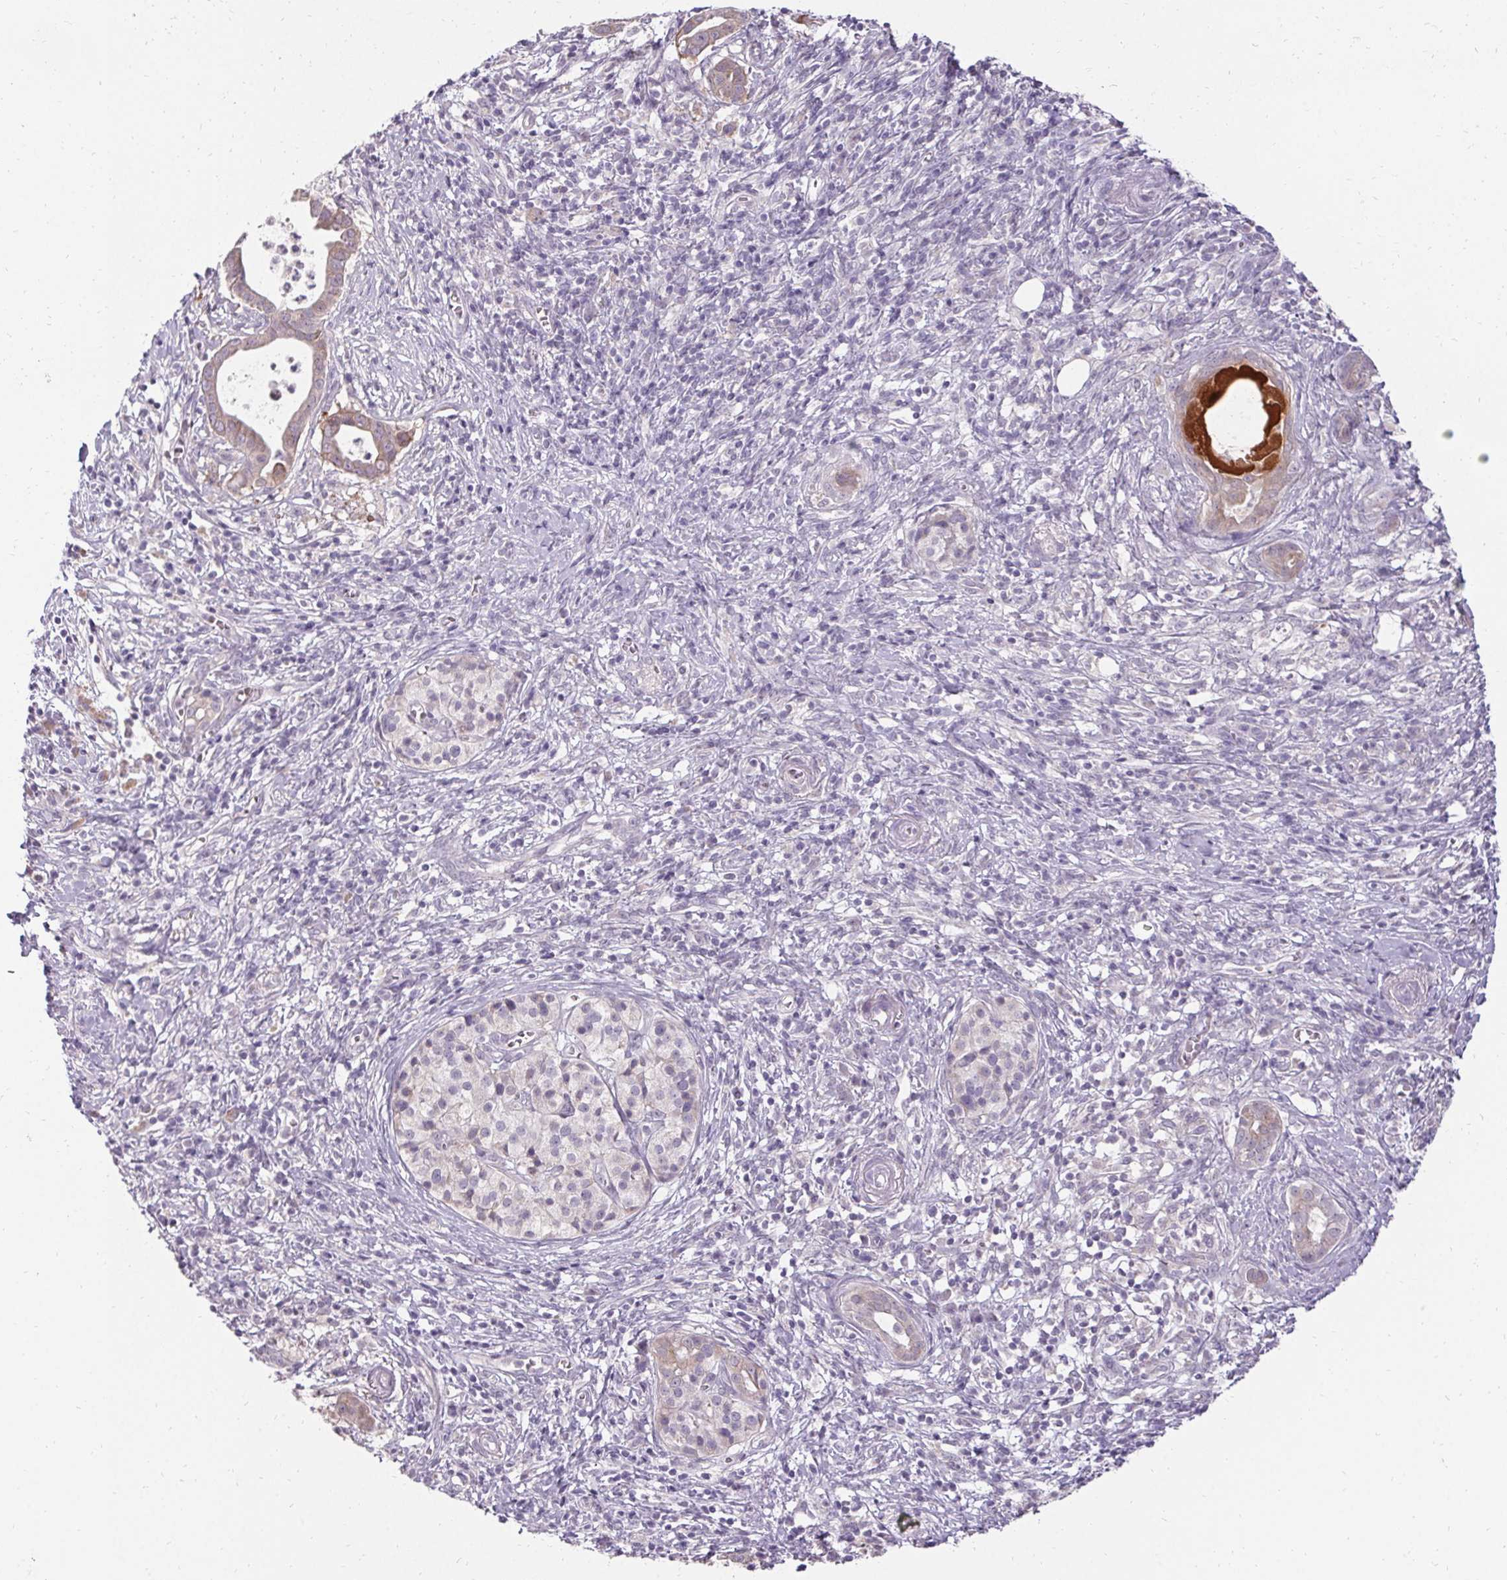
{"staining": {"intensity": "weak", "quantity": "<25%", "location": "cytoplasmic/membranous"}, "tissue": "pancreatic cancer", "cell_type": "Tumor cells", "image_type": "cancer", "snomed": [{"axis": "morphology", "description": "Adenocarcinoma, NOS"}, {"axis": "topography", "description": "Pancreas"}], "caption": "This is an immunohistochemistry image of adenocarcinoma (pancreatic). There is no positivity in tumor cells.", "gene": "HSD17B3", "patient": {"sex": "male", "age": 61}}